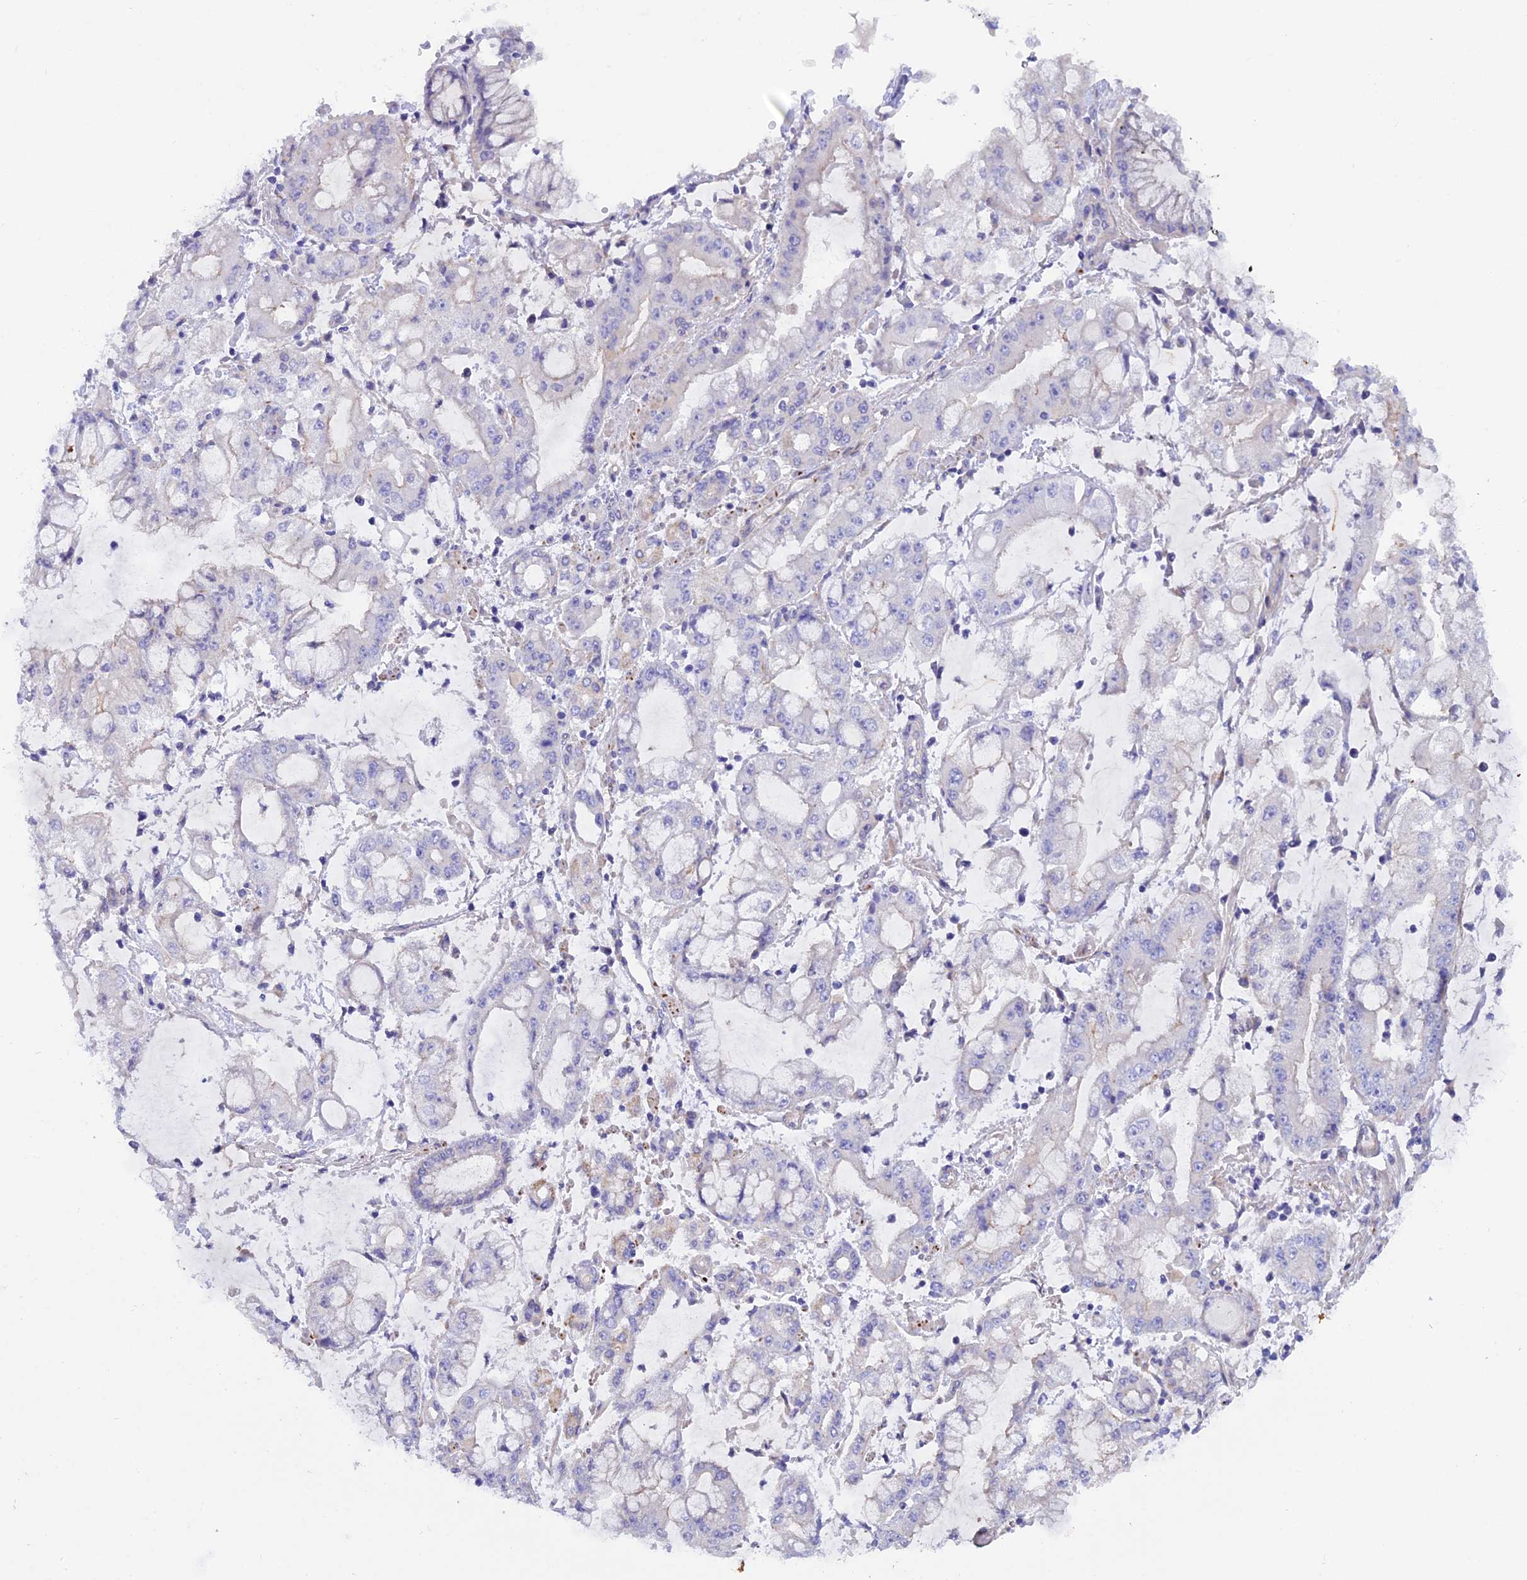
{"staining": {"intensity": "negative", "quantity": "none", "location": "none"}, "tissue": "stomach cancer", "cell_type": "Tumor cells", "image_type": "cancer", "snomed": [{"axis": "morphology", "description": "Adenocarcinoma, NOS"}, {"axis": "topography", "description": "Stomach"}], "caption": "An immunohistochemistry image of stomach cancer is shown. There is no staining in tumor cells of stomach cancer. The staining is performed using DAB brown chromogen with nuclei counter-stained in using hematoxylin.", "gene": "FZR1", "patient": {"sex": "male", "age": 76}}